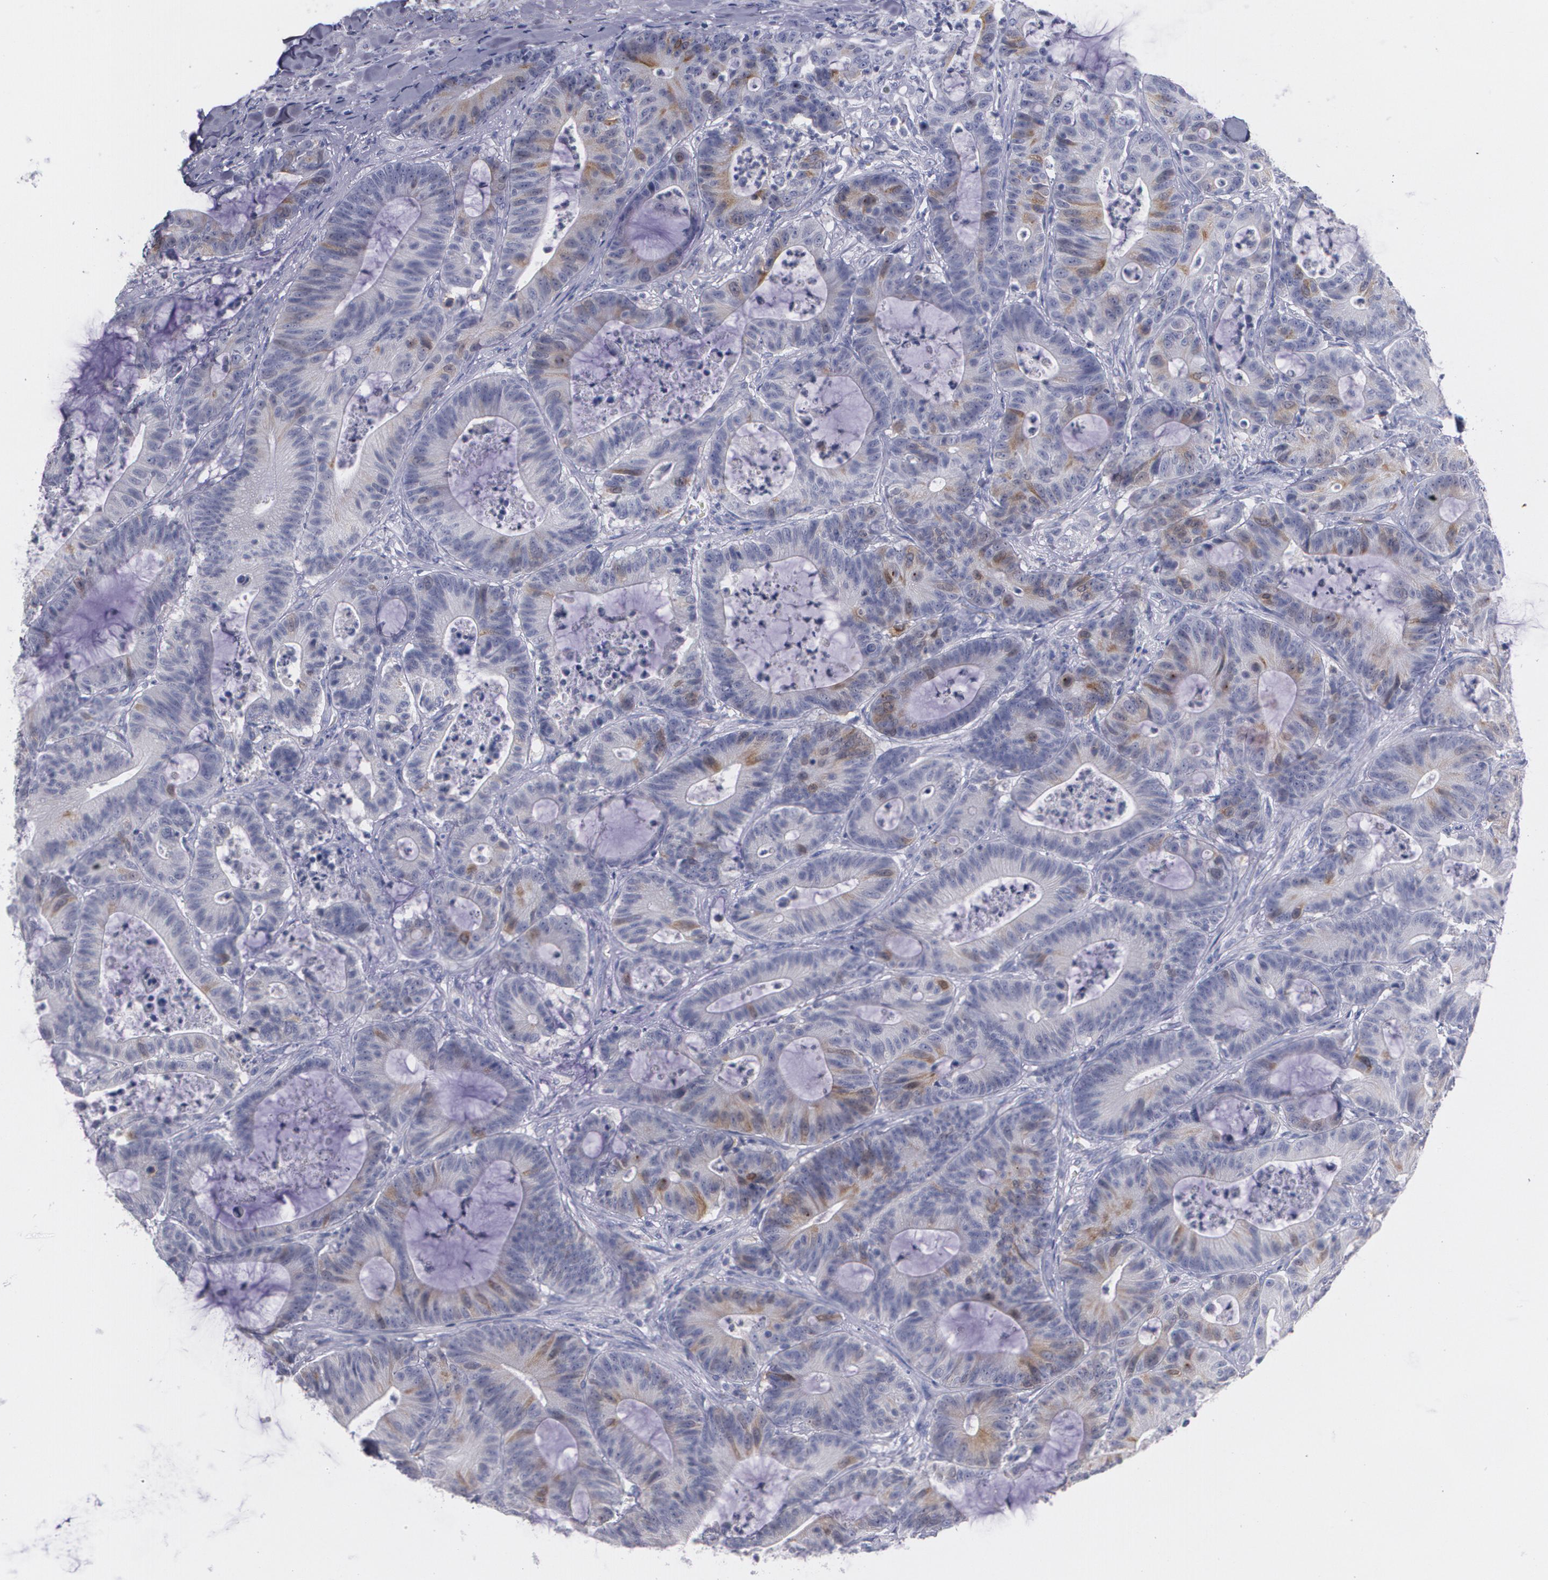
{"staining": {"intensity": "moderate", "quantity": "<25%", "location": "cytoplasmic/membranous"}, "tissue": "colorectal cancer", "cell_type": "Tumor cells", "image_type": "cancer", "snomed": [{"axis": "morphology", "description": "Adenocarcinoma, NOS"}, {"axis": "topography", "description": "Colon"}], "caption": "The micrograph displays immunohistochemical staining of colorectal adenocarcinoma. There is moderate cytoplasmic/membranous positivity is present in about <25% of tumor cells.", "gene": "HMMR", "patient": {"sex": "female", "age": 84}}